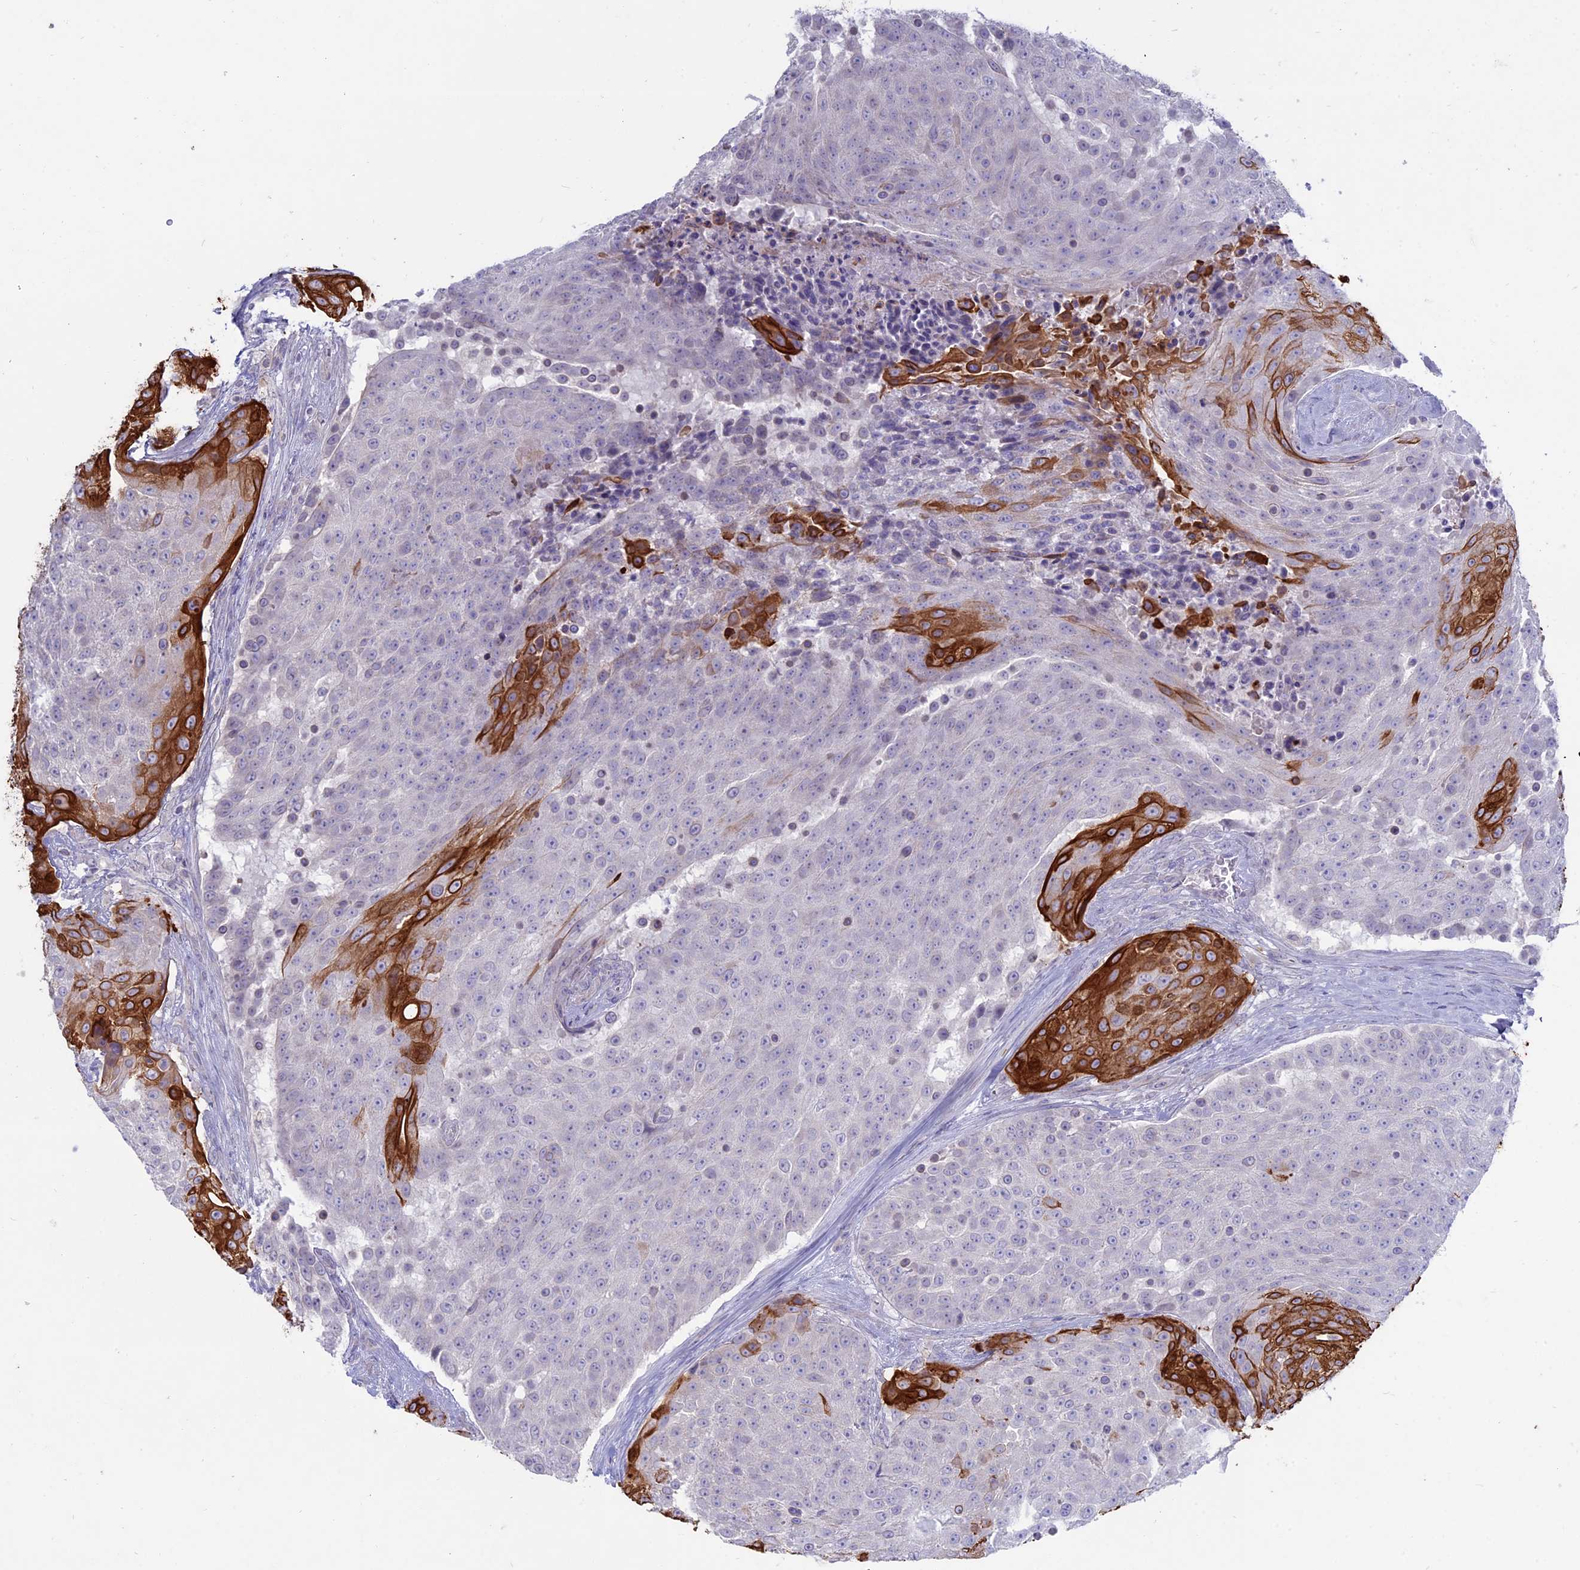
{"staining": {"intensity": "strong", "quantity": "<25%", "location": "cytoplasmic/membranous"}, "tissue": "urothelial cancer", "cell_type": "Tumor cells", "image_type": "cancer", "snomed": [{"axis": "morphology", "description": "Urothelial carcinoma, High grade"}, {"axis": "topography", "description": "Urinary bladder"}], "caption": "This is an image of IHC staining of urothelial cancer, which shows strong positivity in the cytoplasmic/membranous of tumor cells.", "gene": "MYO5B", "patient": {"sex": "female", "age": 63}}